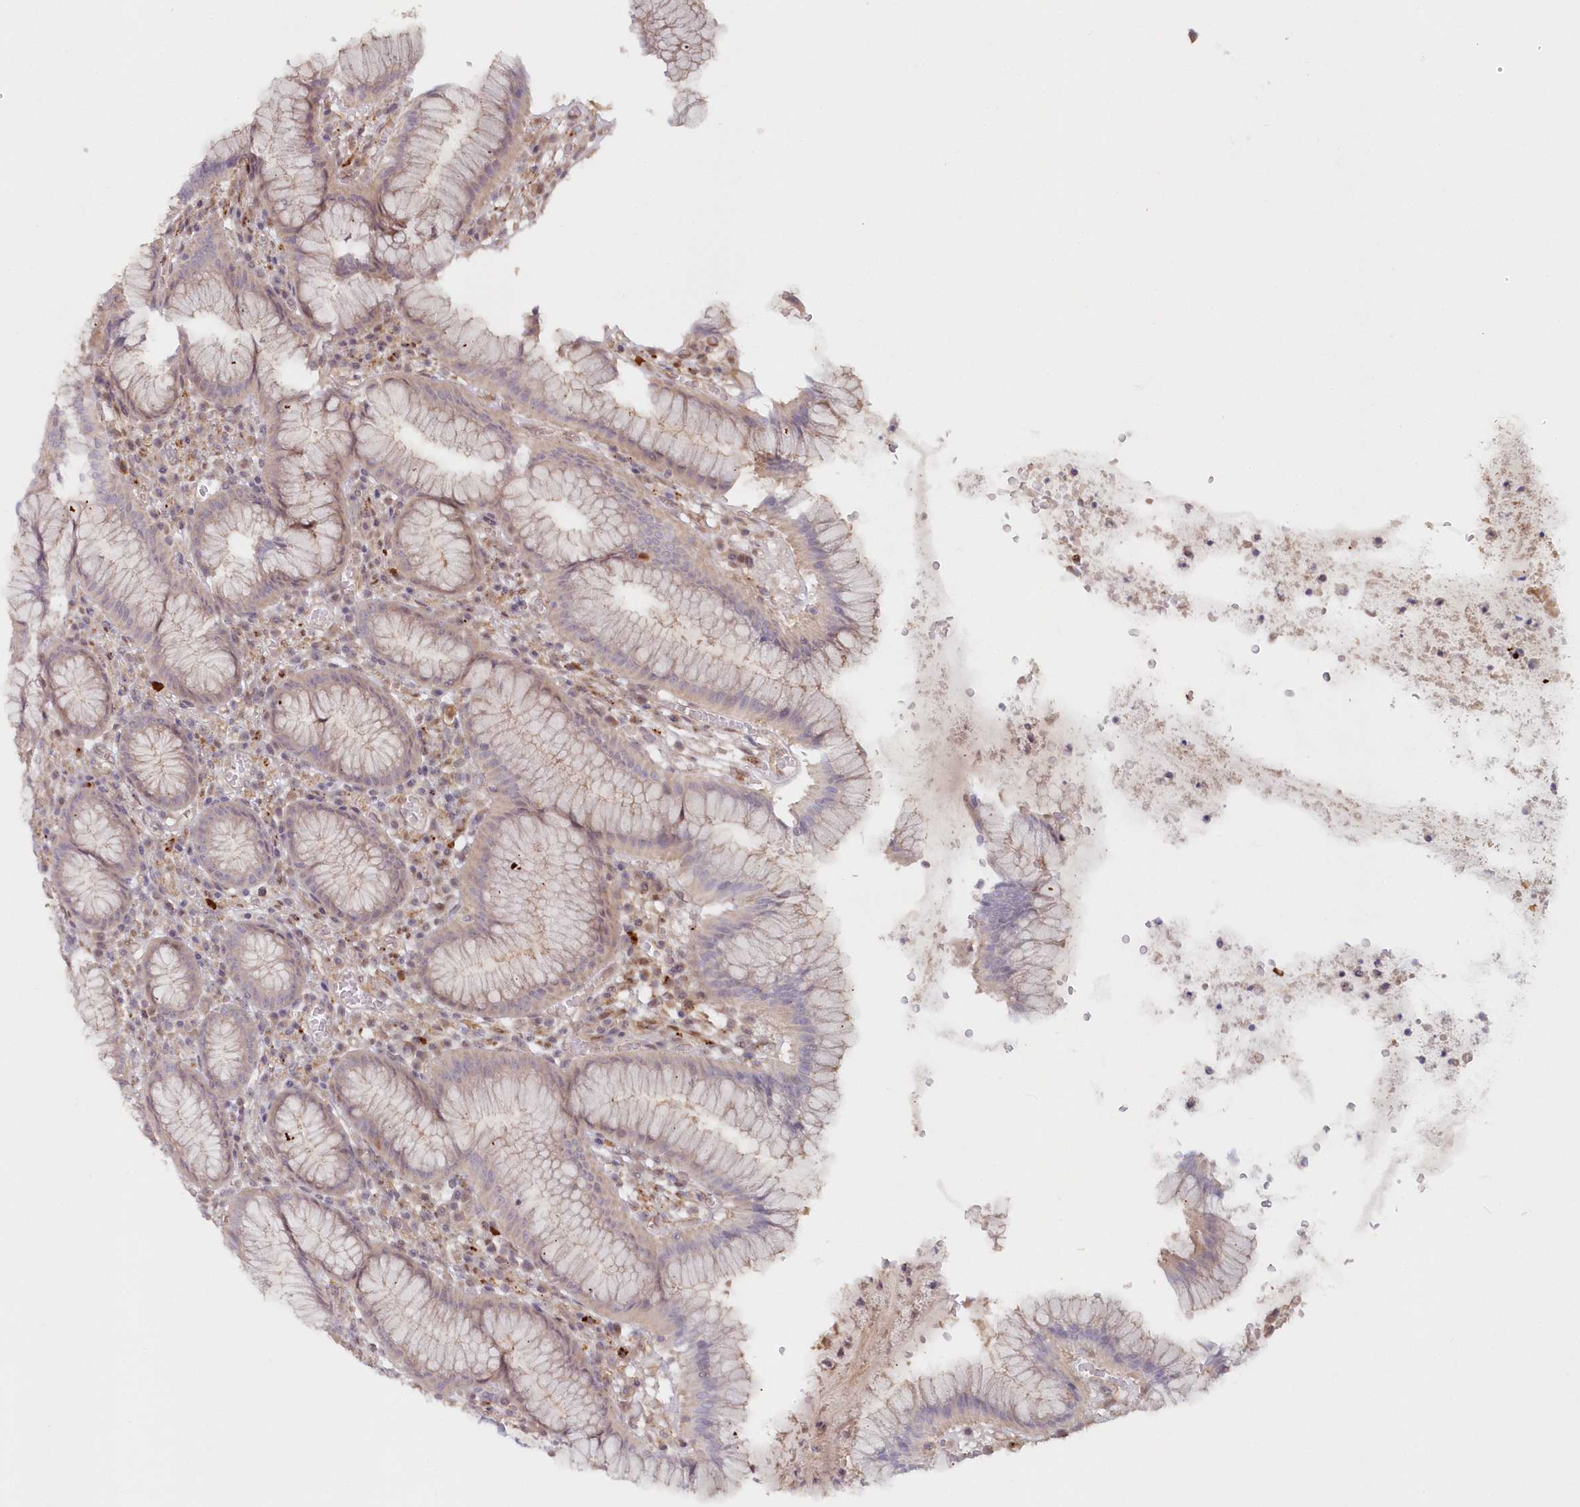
{"staining": {"intensity": "moderate", "quantity": "25%-75%", "location": "cytoplasmic/membranous,nuclear"}, "tissue": "stomach", "cell_type": "Glandular cells", "image_type": "normal", "snomed": [{"axis": "morphology", "description": "Normal tissue, NOS"}, {"axis": "topography", "description": "Stomach"}], "caption": "A micrograph showing moderate cytoplasmic/membranous,nuclear expression in about 25%-75% of glandular cells in benign stomach, as visualized by brown immunohistochemical staining.", "gene": "GBE1", "patient": {"sex": "male", "age": 55}}